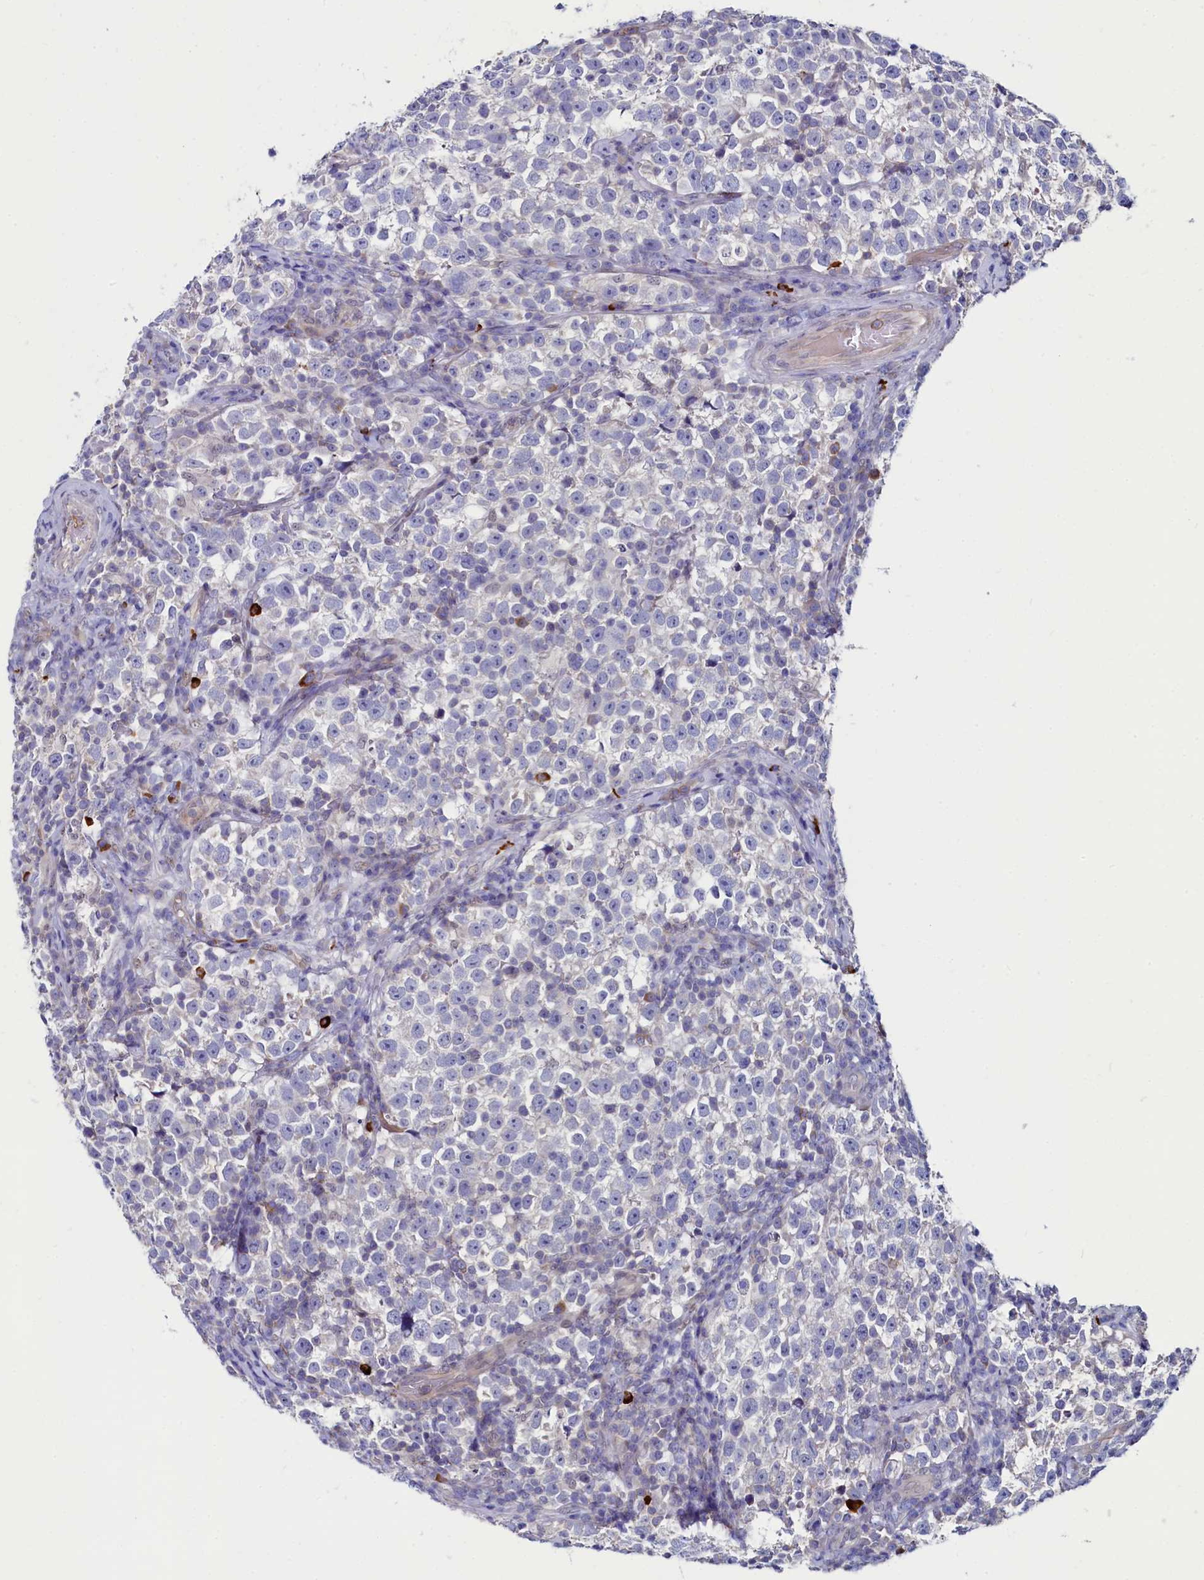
{"staining": {"intensity": "negative", "quantity": "none", "location": "none"}, "tissue": "testis cancer", "cell_type": "Tumor cells", "image_type": "cancer", "snomed": [{"axis": "morphology", "description": "Normal tissue, NOS"}, {"axis": "morphology", "description": "Seminoma, NOS"}, {"axis": "topography", "description": "Testis"}], "caption": "This is a image of IHC staining of testis cancer (seminoma), which shows no staining in tumor cells.", "gene": "ASTE1", "patient": {"sex": "male", "age": 43}}